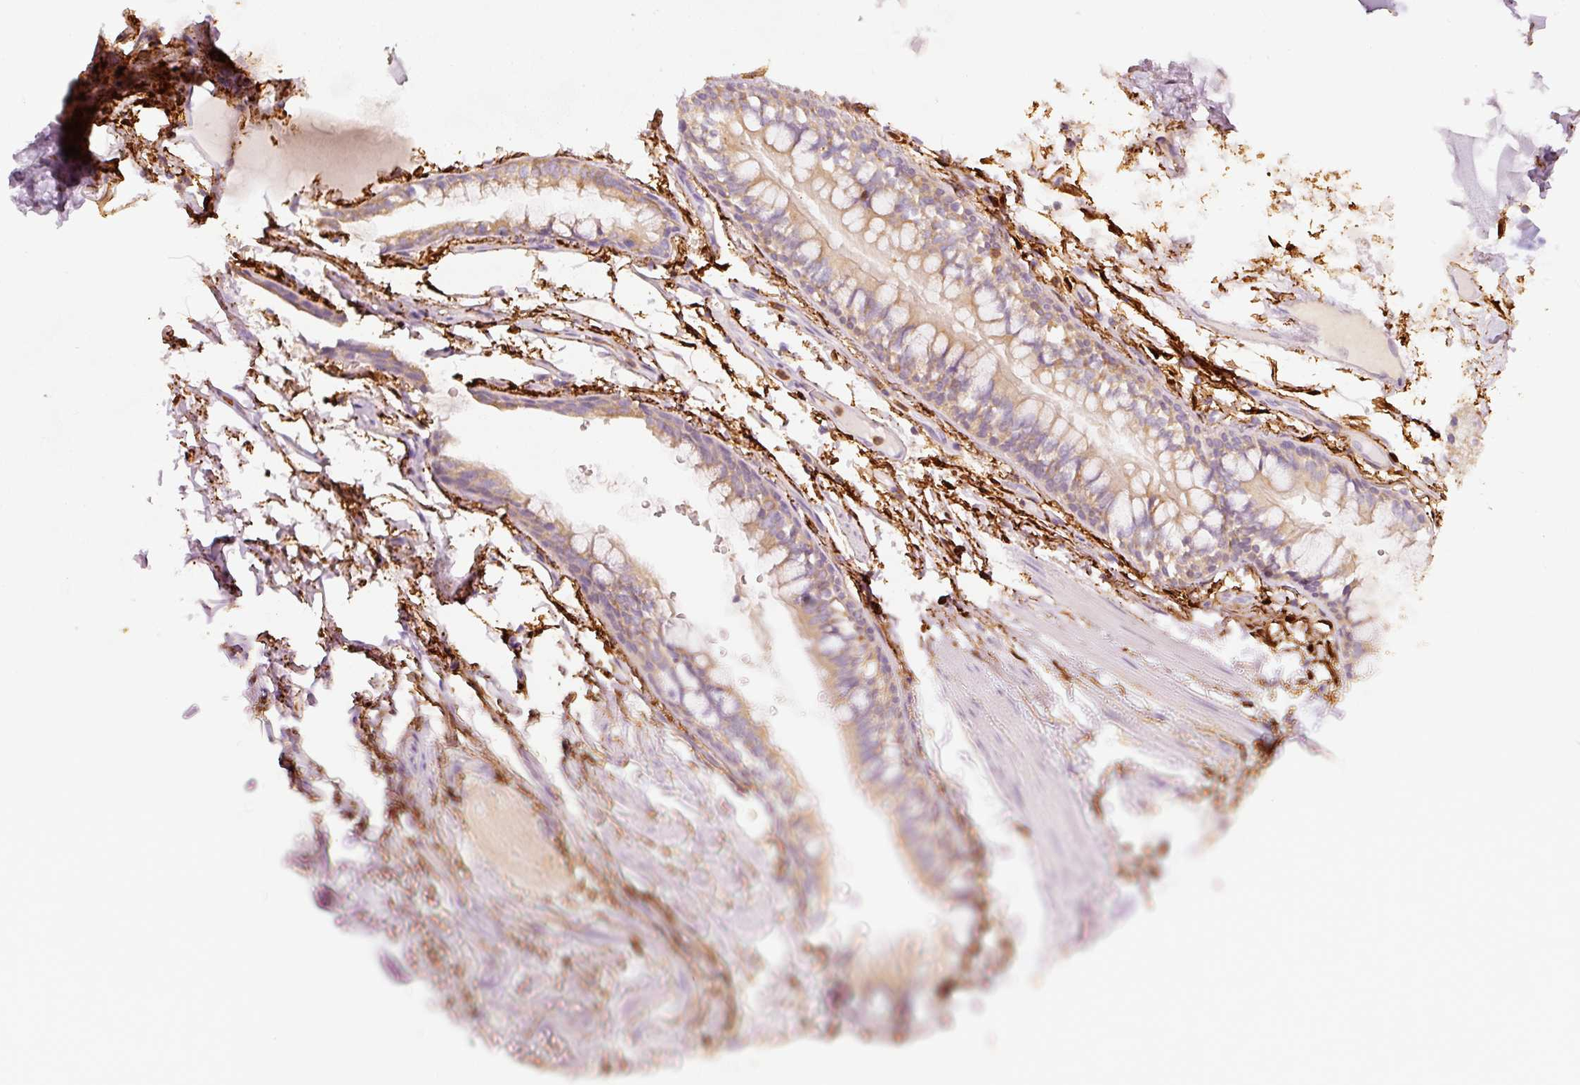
{"staining": {"intensity": "weak", "quantity": "<25%", "location": "cytoplasmic/membranous"}, "tissue": "soft tissue", "cell_type": "Chondrocytes", "image_type": "normal", "snomed": [{"axis": "morphology", "description": "Normal tissue, NOS"}, {"axis": "topography", "description": "Bronchus"}], "caption": "IHC of normal human soft tissue displays no positivity in chondrocytes.", "gene": "IQGAP2", "patient": {"sex": "male", "age": 70}}